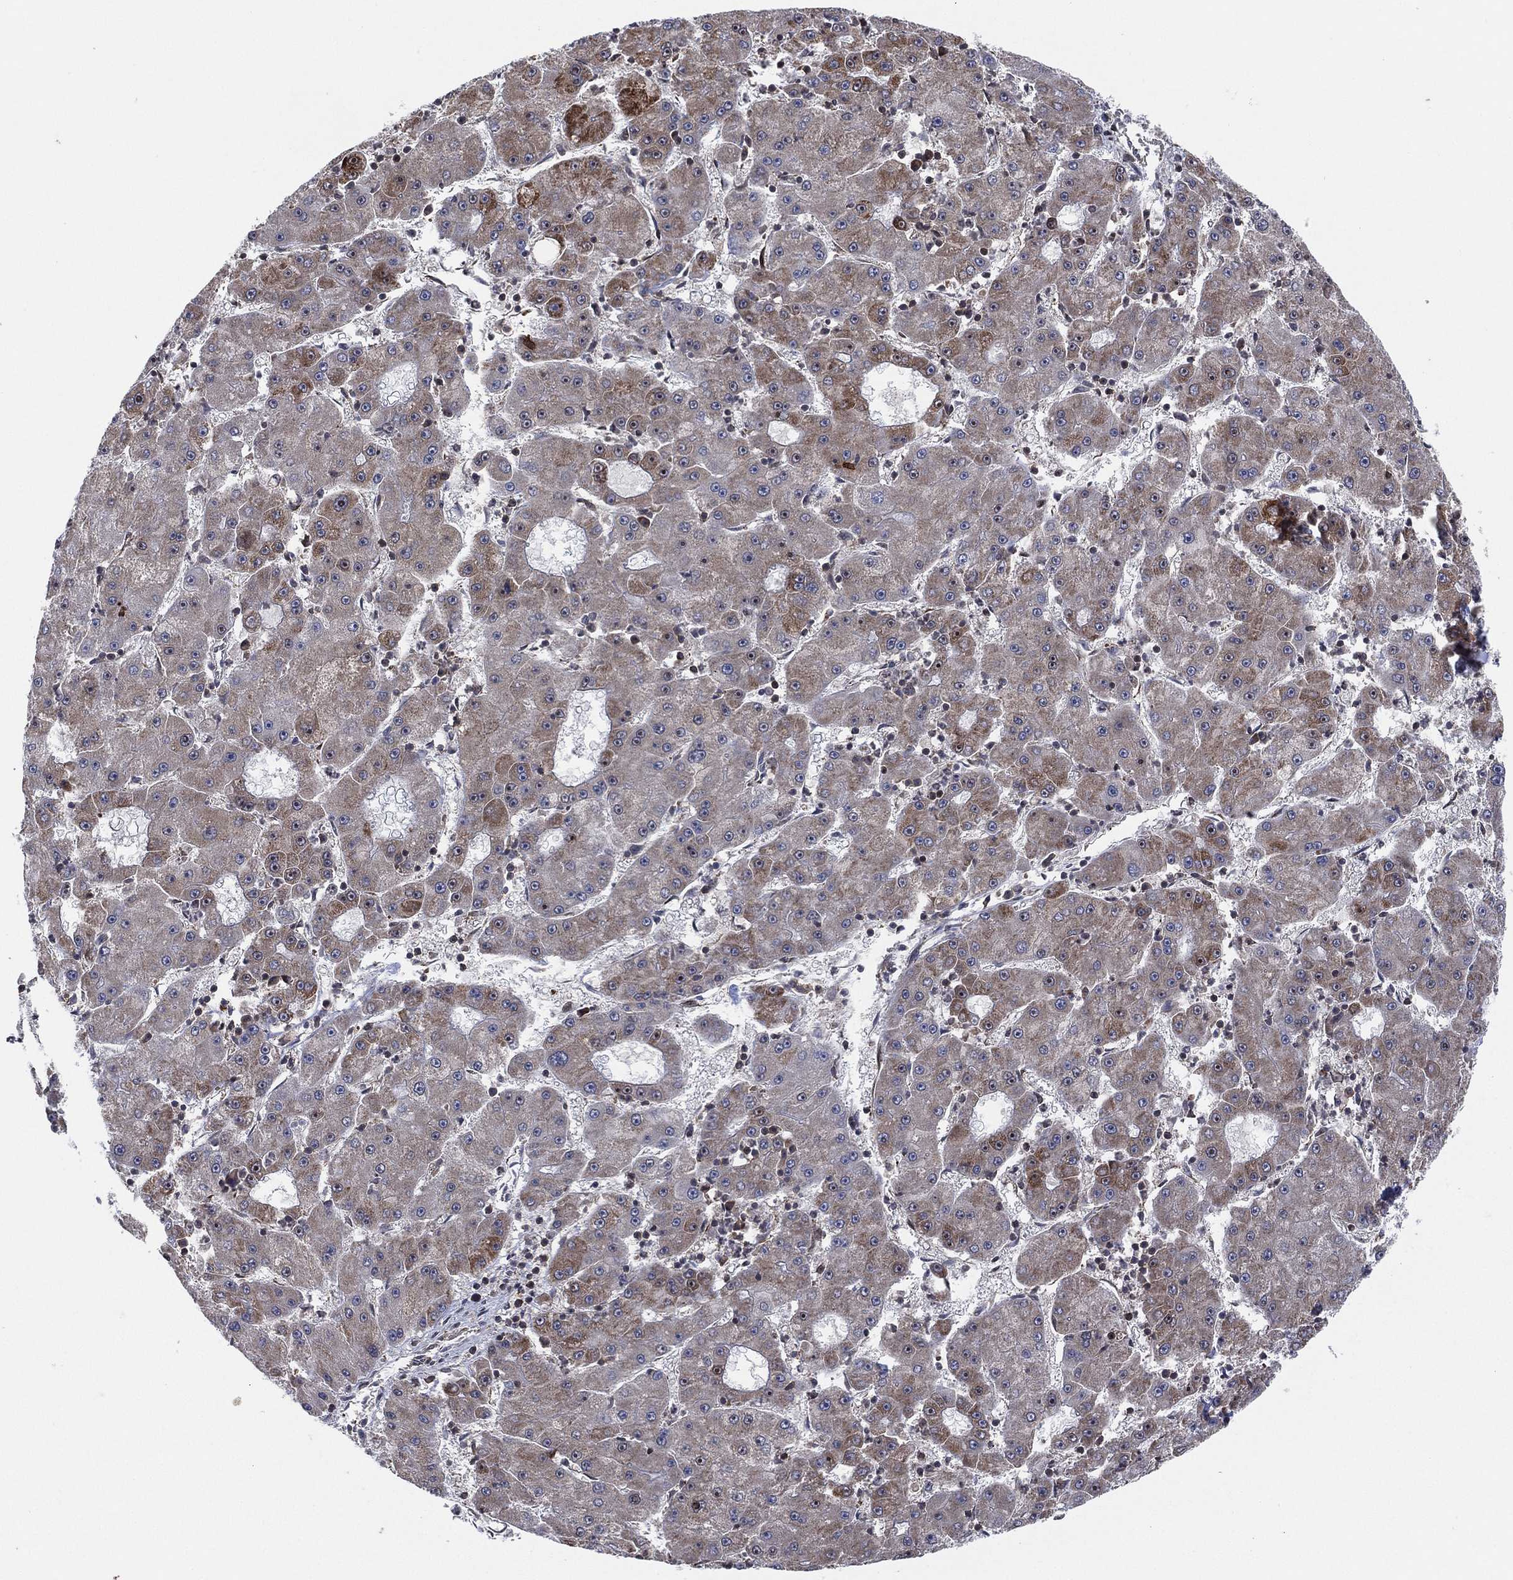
{"staining": {"intensity": "weak", "quantity": "<25%", "location": "cytoplasmic/membranous"}, "tissue": "liver cancer", "cell_type": "Tumor cells", "image_type": "cancer", "snomed": [{"axis": "morphology", "description": "Carcinoma, Hepatocellular, NOS"}, {"axis": "topography", "description": "Liver"}], "caption": "Immunohistochemical staining of human liver cancer (hepatocellular carcinoma) demonstrates no significant staining in tumor cells.", "gene": "TMCO1", "patient": {"sex": "male", "age": 73}}